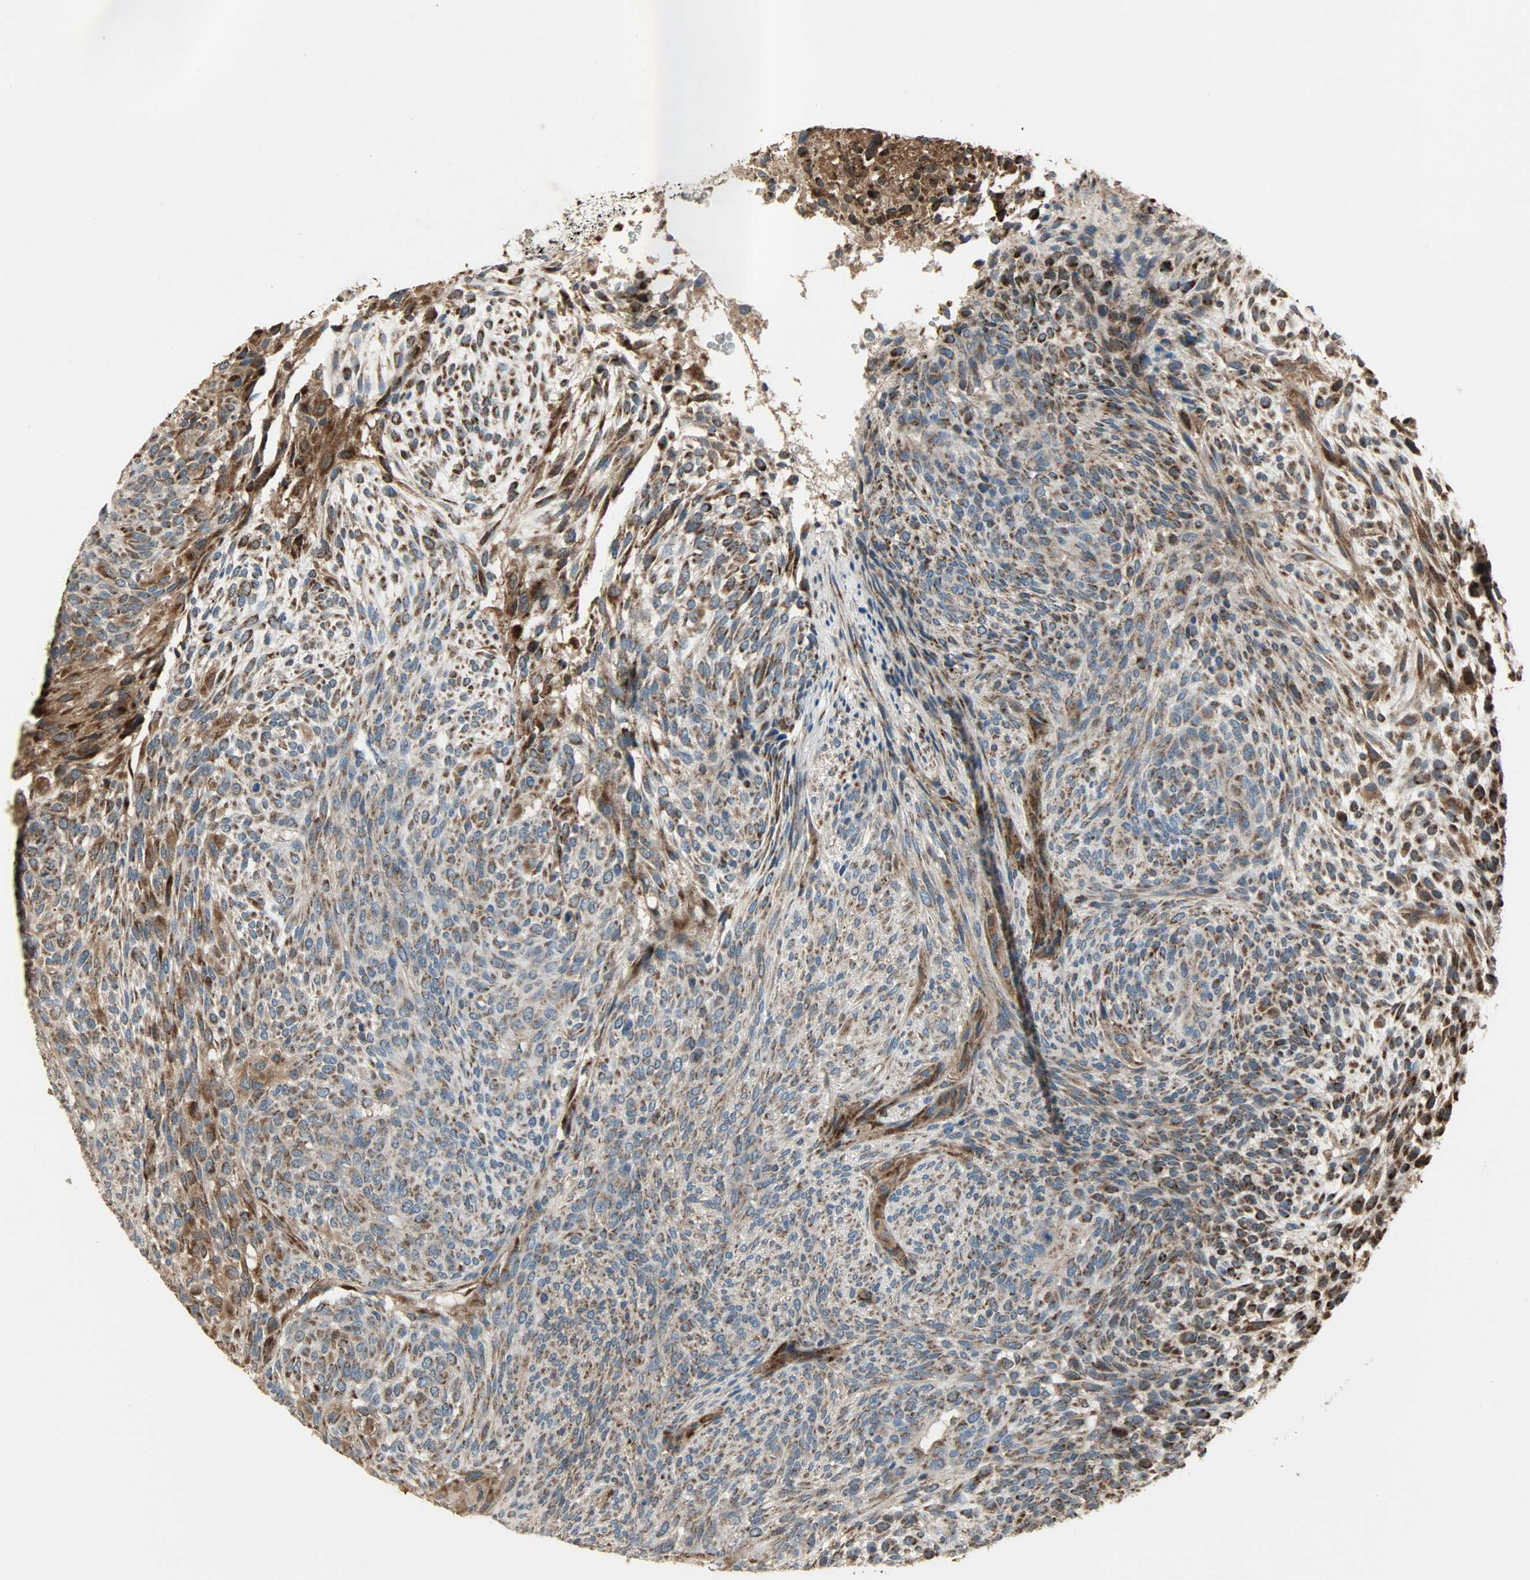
{"staining": {"intensity": "strong", "quantity": ">75%", "location": "cytoplasmic/membranous"}, "tissue": "glioma", "cell_type": "Tumor cells", "image_type": "cancer", "snomed": [{"axis": "morphology", "description": "Glioma, malignant, High grade"}, {"axis": "topography", "description": "Cerebral cortex"}], "caption": "Tumor cells reveal high levels of strong cytoplasmic/membranous positivity in approximately >75% of cells in human glioma.", "gene": "AMT", "patient": {"sex": "female", "age": 55}}